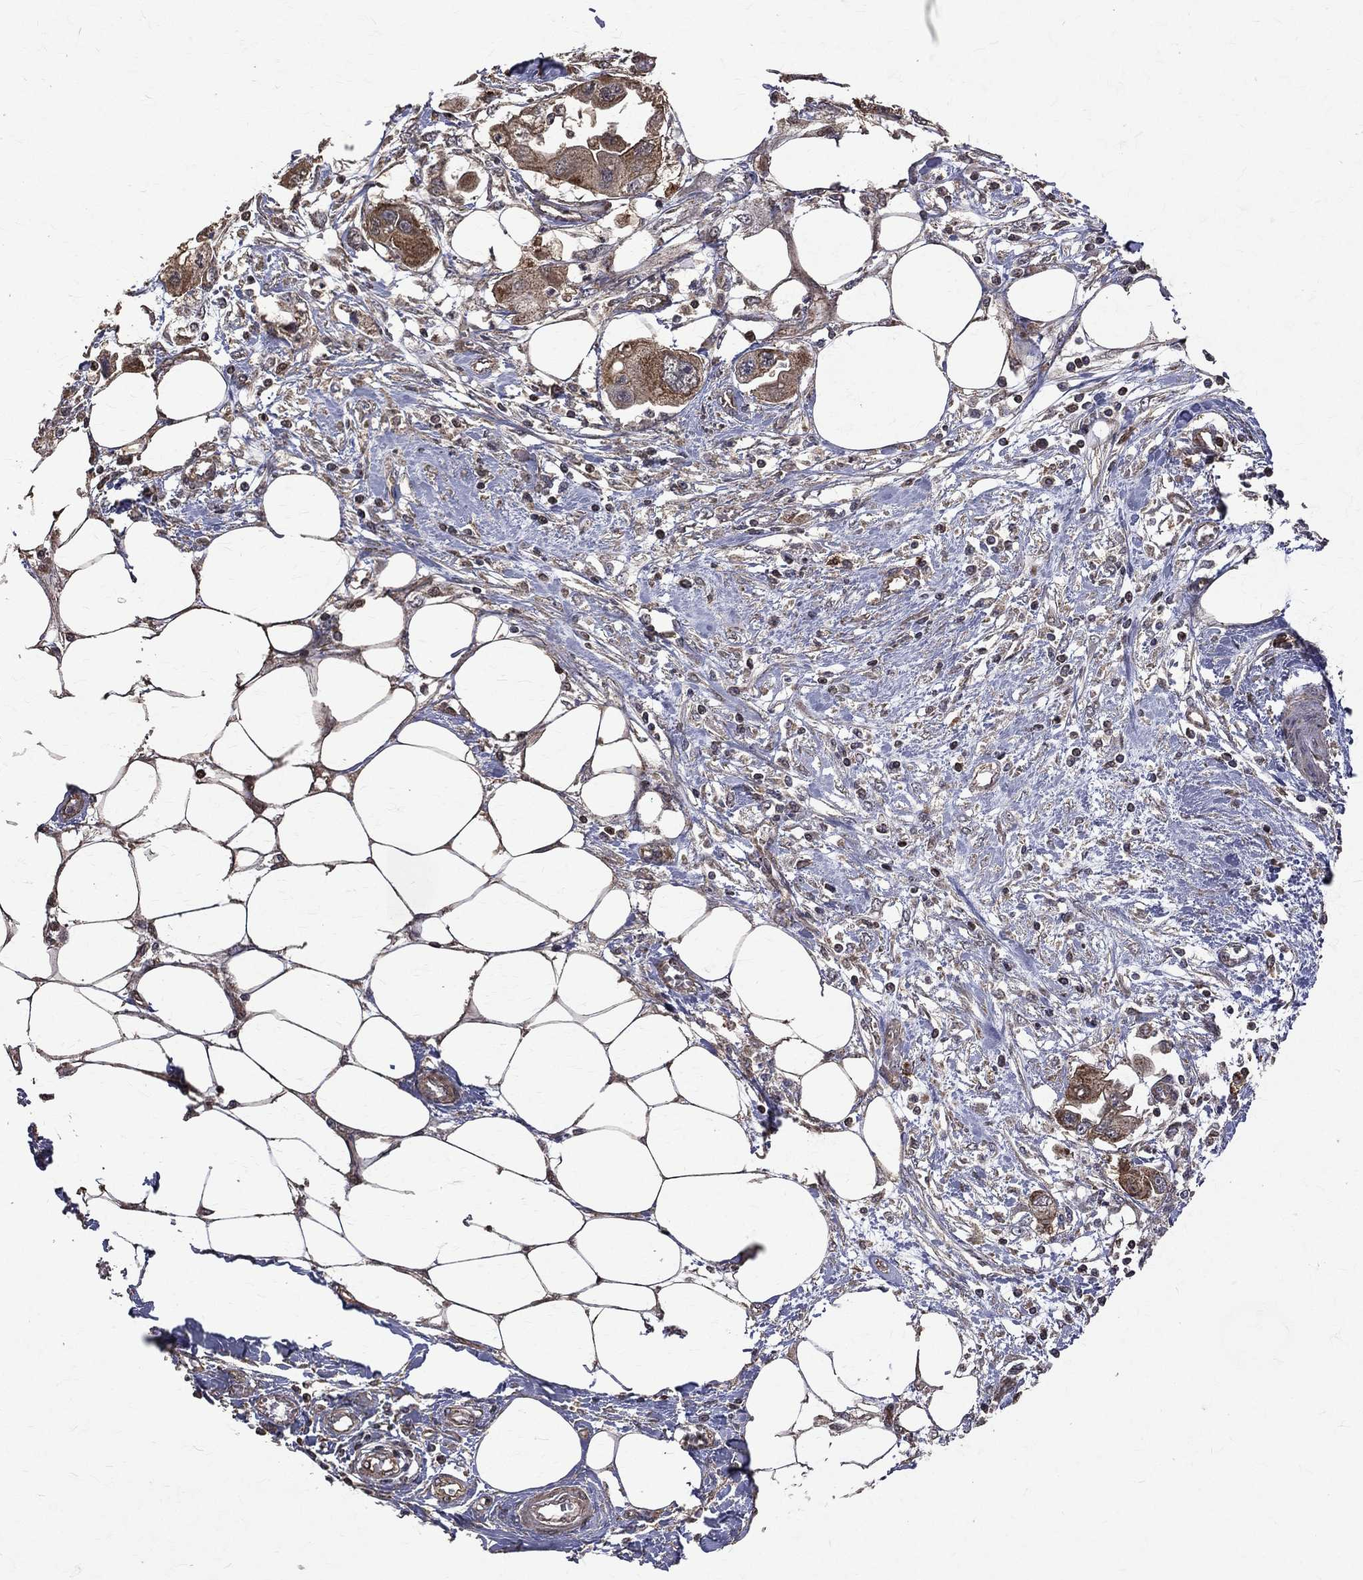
{"staining": {"intensity": "moderate", "quantity": "25%-75%", "location": "cytoplasmic/membranous"}, "tissue": "endometrial cancer", "cell_type": "Tumor cells", "image_type": "cancer", "snomed": [{"axis": "morphology", "description": "Adenocarcinoma, NOS"}, {"axis": "morphology", "description": "Adenocarcinoma, metastatic, NOS"}, {"axis": "topography", "description": "Adipose tissue"}, {"axis": "topography", "description": "Endometrium"}], "caption": "Moderate cytoplasmic/membranous expression for a protein is present in approximately 25%-75% of tumor cells of endometrial cancer (metastatic adenocarcinoma) using immunohistochemistry.", "gene": "RPGR", "patient": {"sex": "female", "age": 67}}